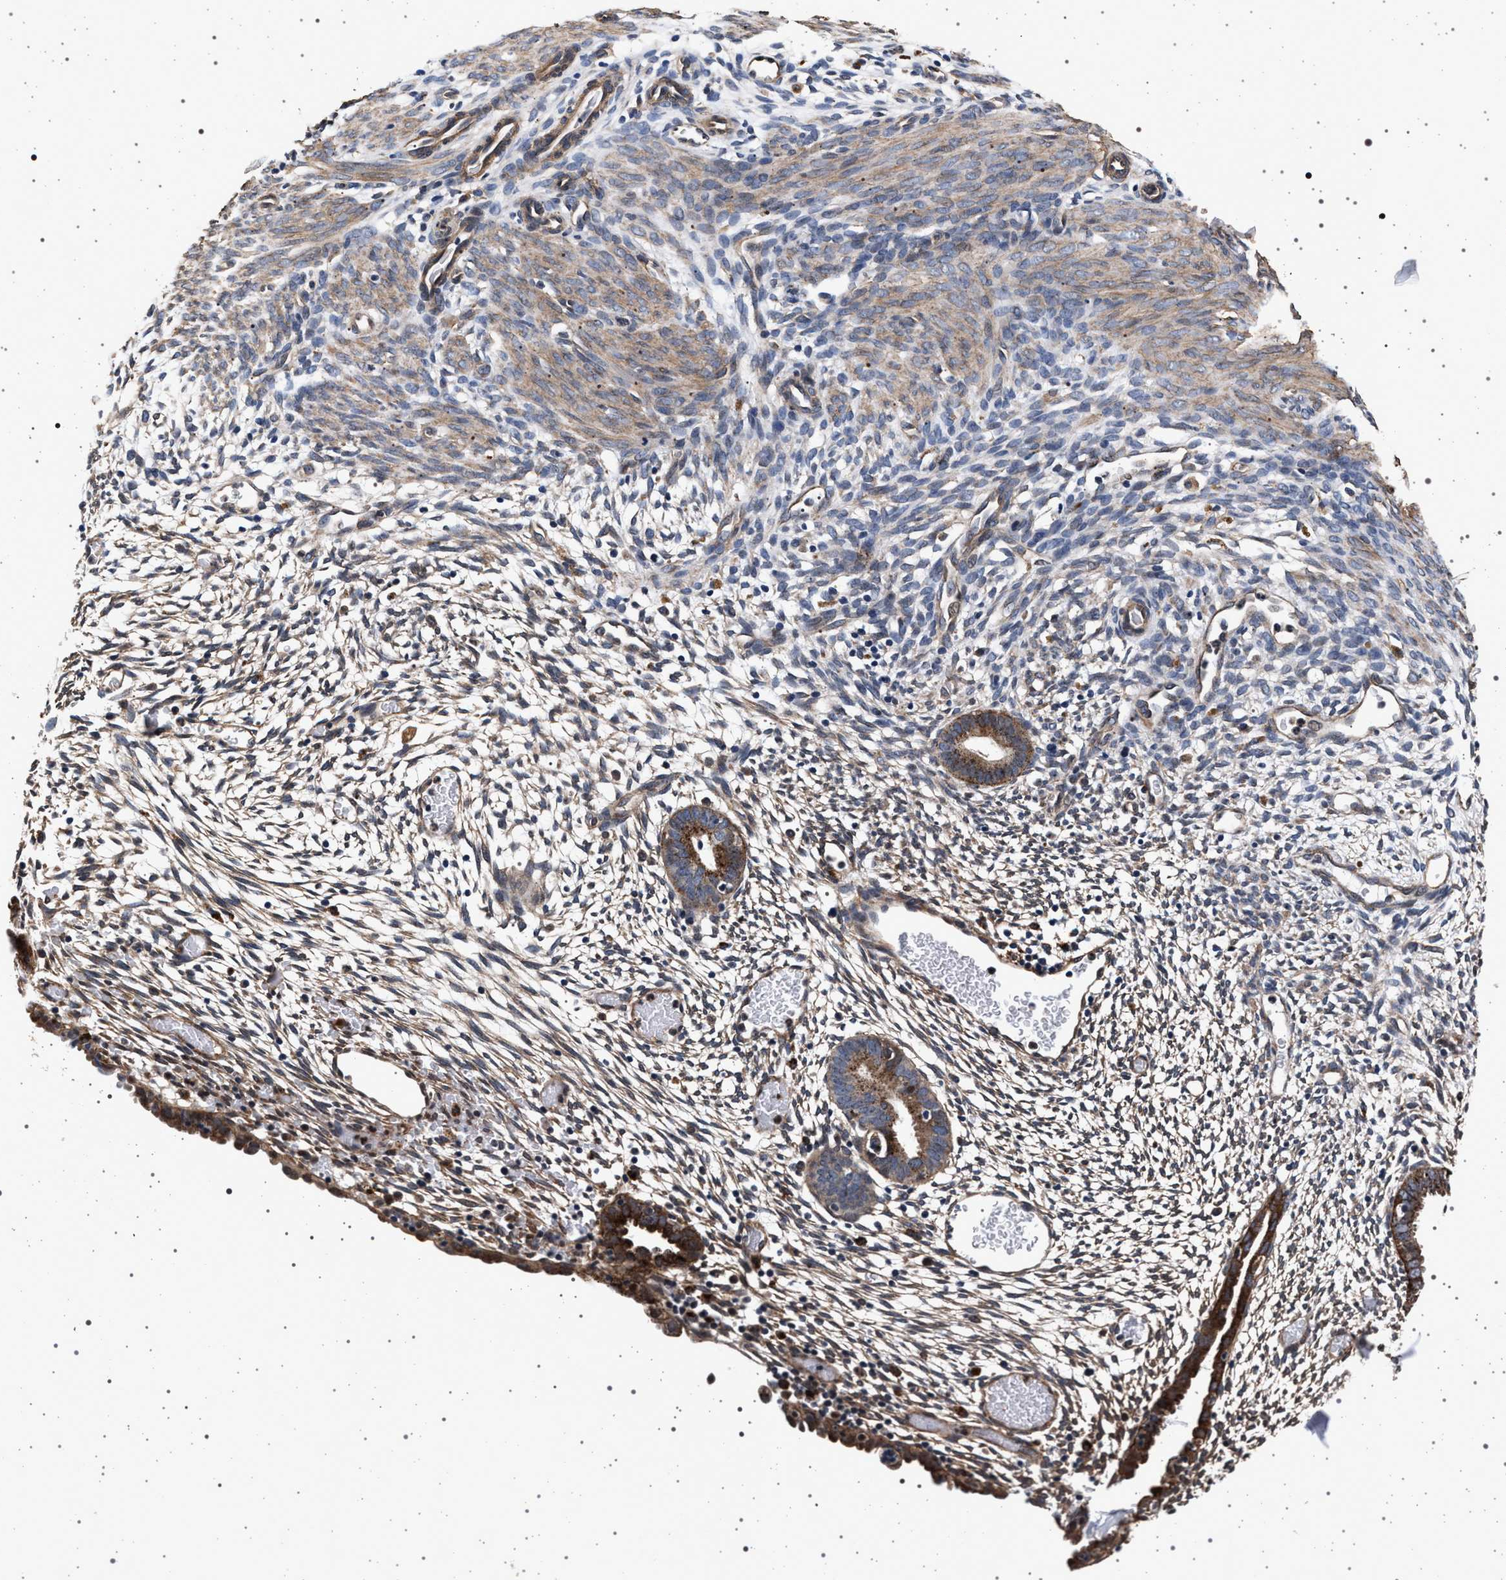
{"staining": {"intensity": "weak", "quantity": "25%-75%", "location": "cytoplasmic/membranous"}, "tissue": "endometrium", "cell_type": "Cells in endometrial stroma", "image_type": "normal", "snomed": [{"axis": "morphology", "description": "Normal tissue, NOS"}, {"axis": "morphology", "description": "Atrophy, NOS"}, {"axis": "topography", "description": "Uterus"}, {"axis": "topography", "description": "Endometrium"}], "caption": "Immunohistochemical staining of benign endometrium demonstrates weak cytoplasmic/membranous protein expression in about 25%-75% of cells in endometrial stroma.", "gene": "KCNK6", "patient": {"sex": "female", "age": 68}}